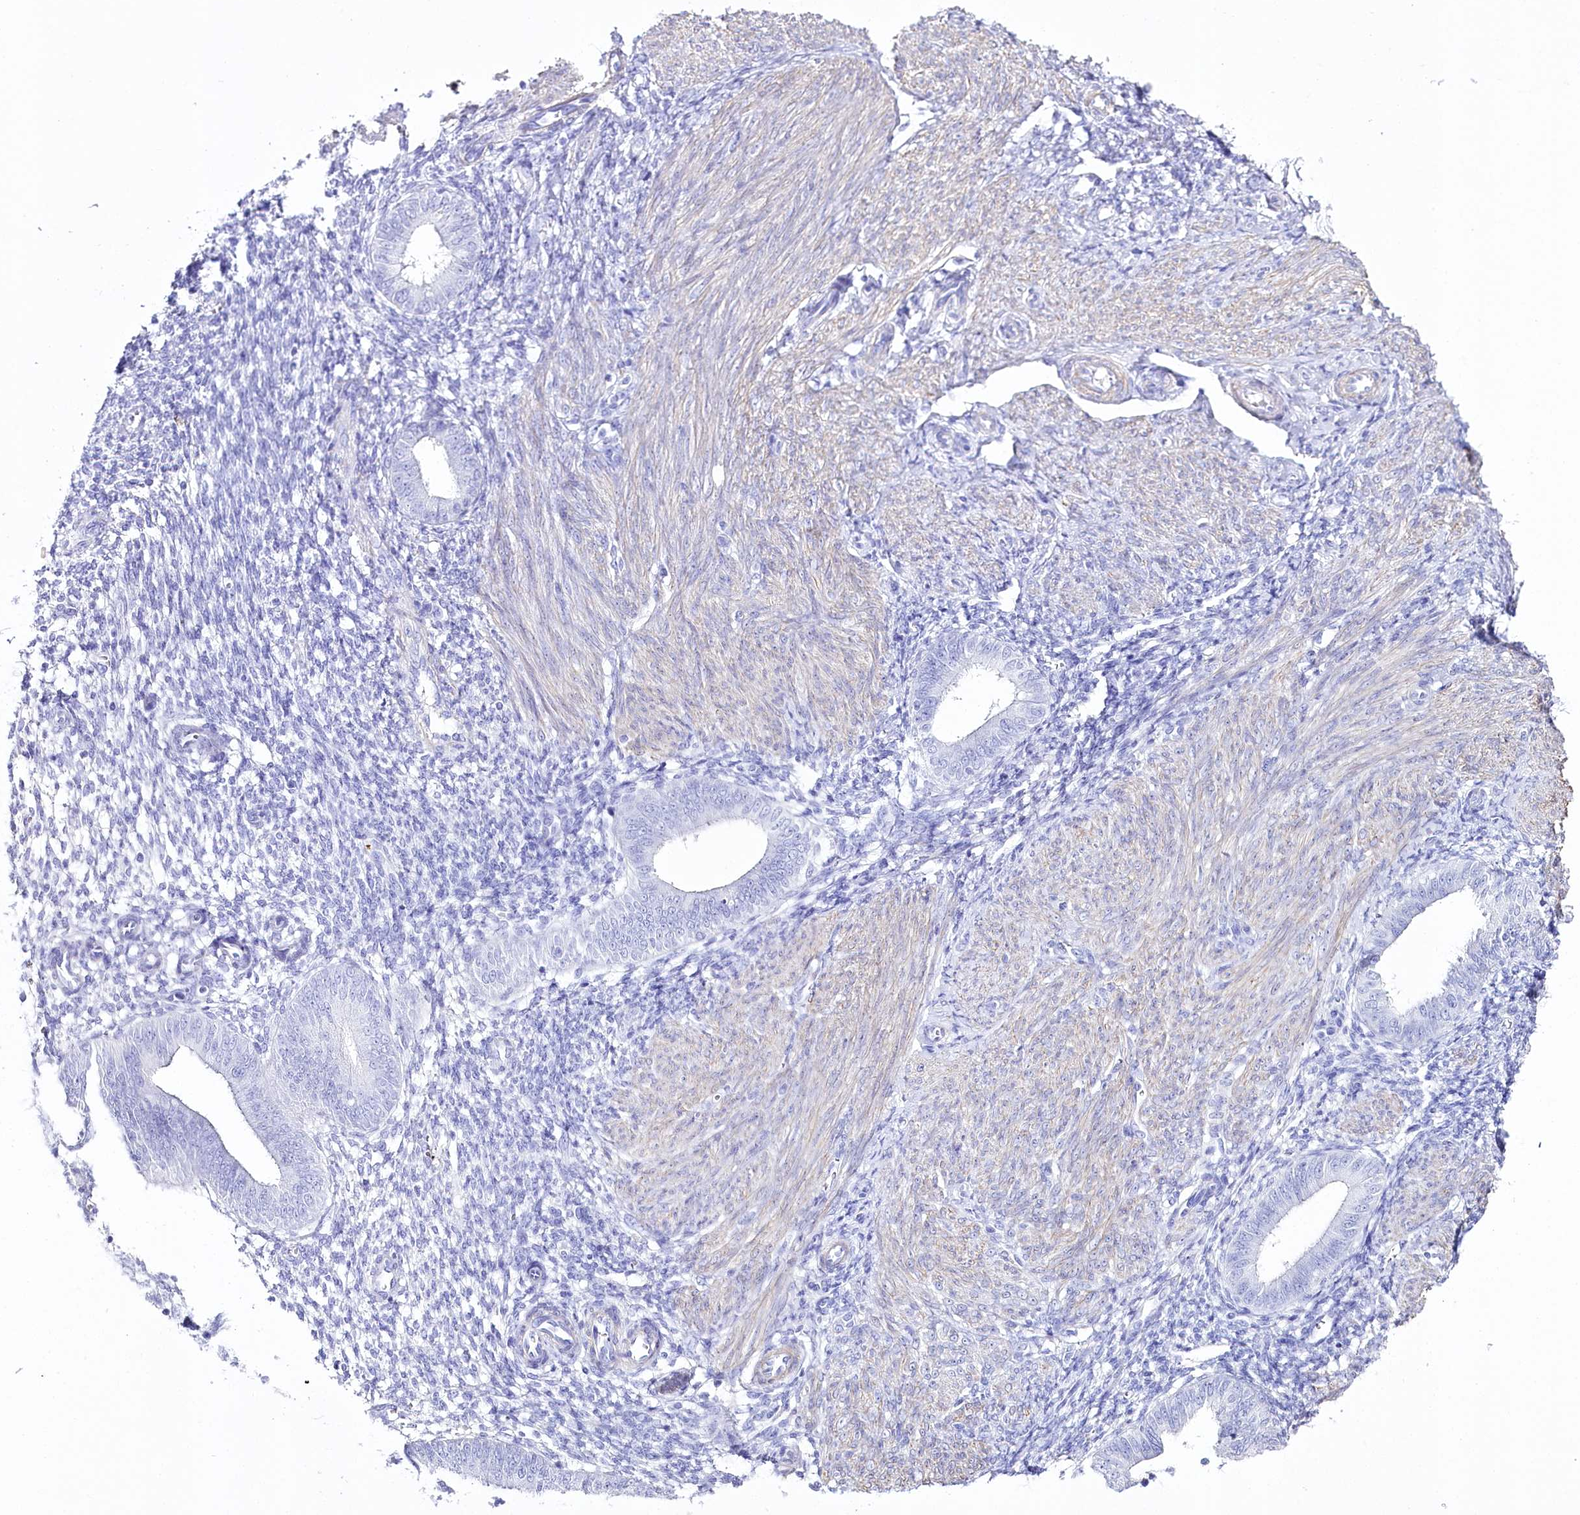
{"staining": {"intensity": "negative", "quantity": "none", "location": "none"}, "tissue": "endometrium", "cell_type": "Cells in endometrial stroma", "image_type": "normal", "snomed": [{"axis": "morphology", "description": "Normal tissue, NOS"}, {"axis": "topography", "description": "Uterus"}, {"axis": "topography", "description": "Endometrium"}], "caption": "Immunohistochemical staining of normal human endometrium displays no significant positivity in cells in endometrial stroma.", "gene": "CSN3", "patient": {"sex": "female", "age": 48}}